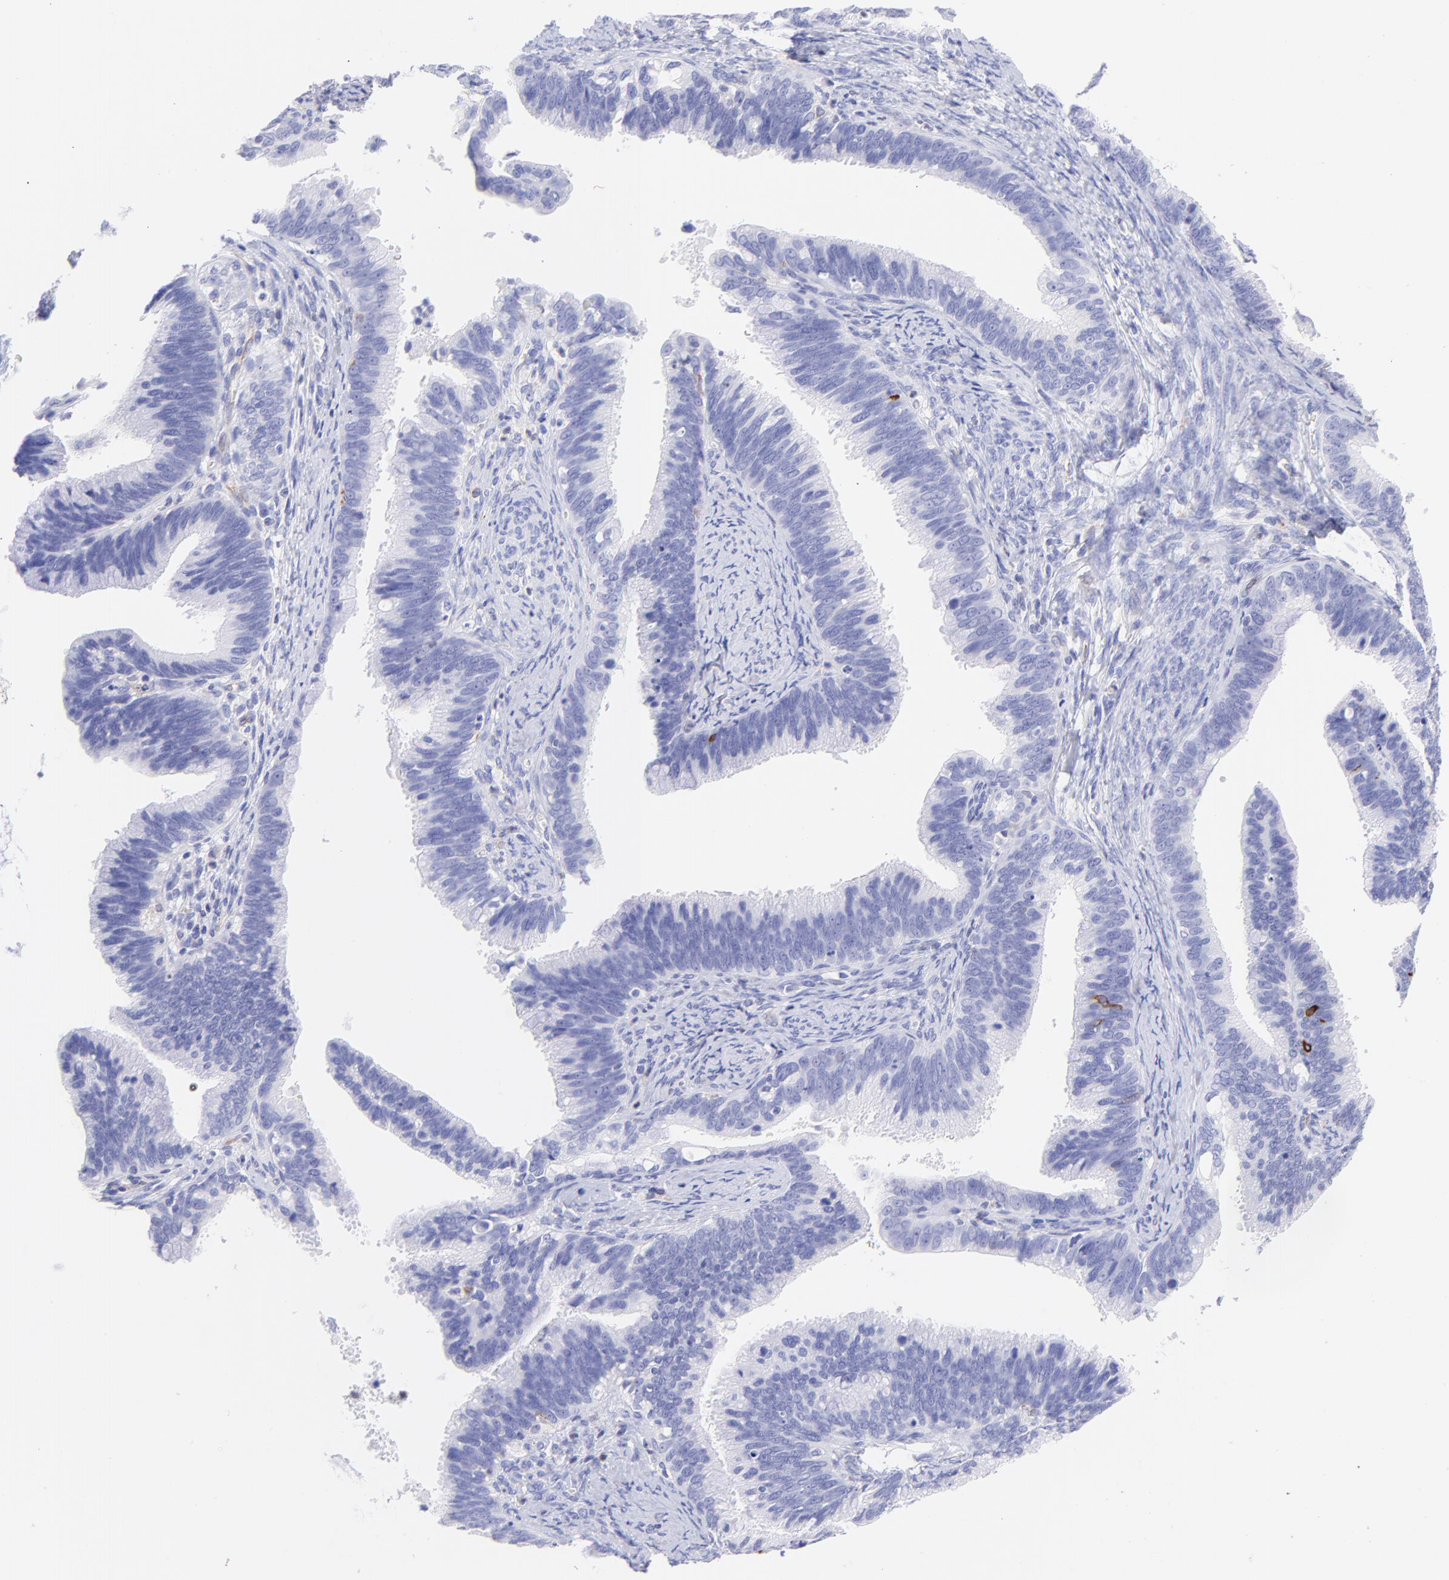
{"staining": {"intensity": "negative", "quantity": "none", "location": "none"}, "tissue": "cervical cancer", "cell_type": "Tumor cells", "image_type": "cancer", "snomed": [{"axis": "morphology", "description": "Adenocarcinoma, NOS"}, {"axis": "topography", "description": "Cervix"}], "caption": "An immunohistochemistry (IHC) histopathology image of cervical cancer (adenocarcinoma) is shown. There is no staining in tumor cells of cervical cancer (adenocarcinoma).", "gene": "IRAG2", "patient": {"sex": "female", "age": 47}}